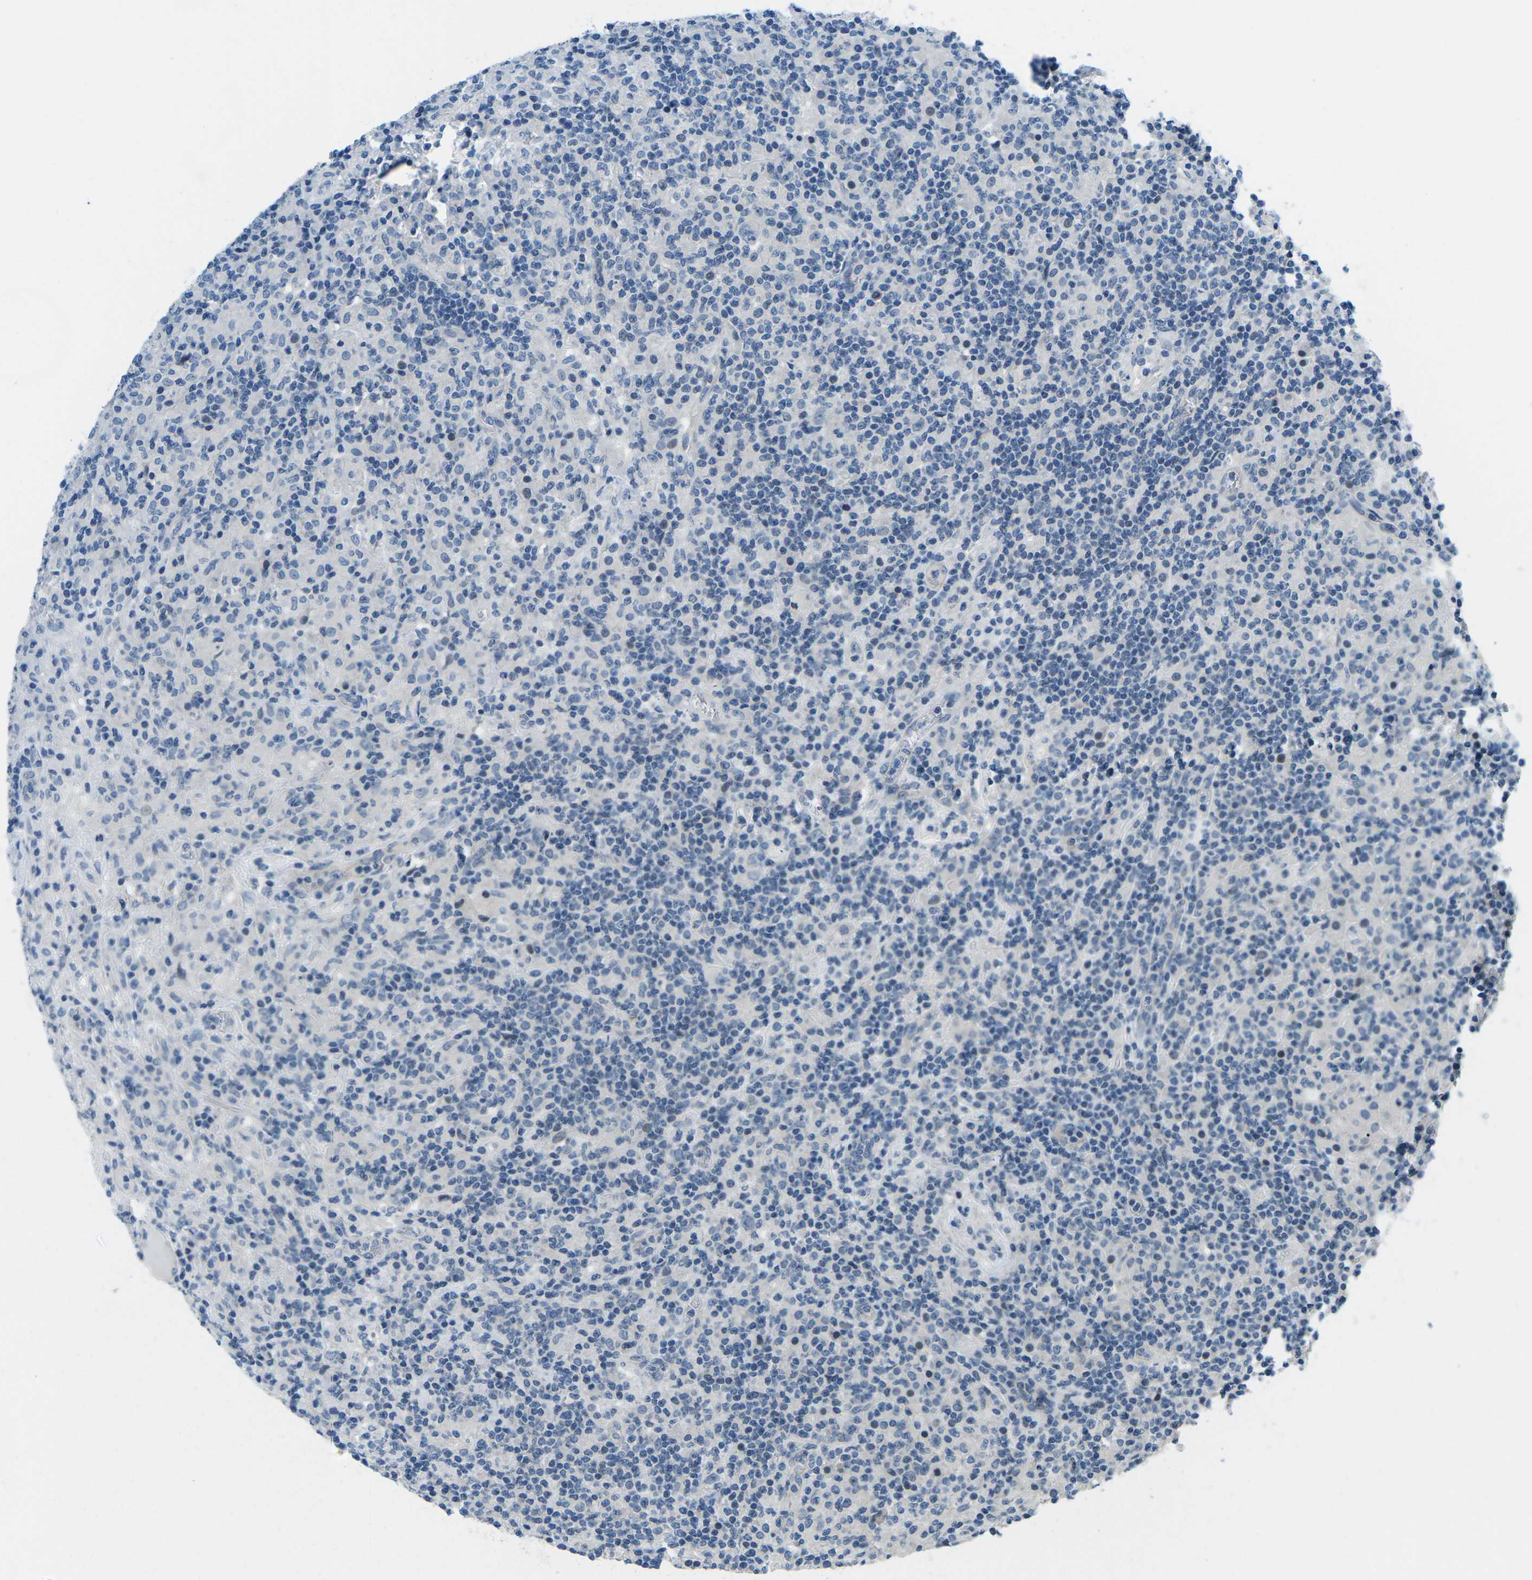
{"staining": {"intensity": "negative", "quantity": "none", "location": "none"}, "tissue": "lymphoma", "cell_type": "Tumor cells", "image_type": "cancer", "snomed": [{"axis": "morphology", "description": "Hodgkin's disease, NOS"}, {"axis": "topography", "description": "Lymph node"}], "caption": "Immunohistochemistry (IHC) histopathology image of neoplastic tissue: Hodgkin's disease stained with DAB reveals no significant protein expression in tumor cells. (DAB immunohistochemistry visualized using brightfield microscopy, high magnification).", "gene": "CTNND1", "patient": {"sex": "male", "age": 70}}